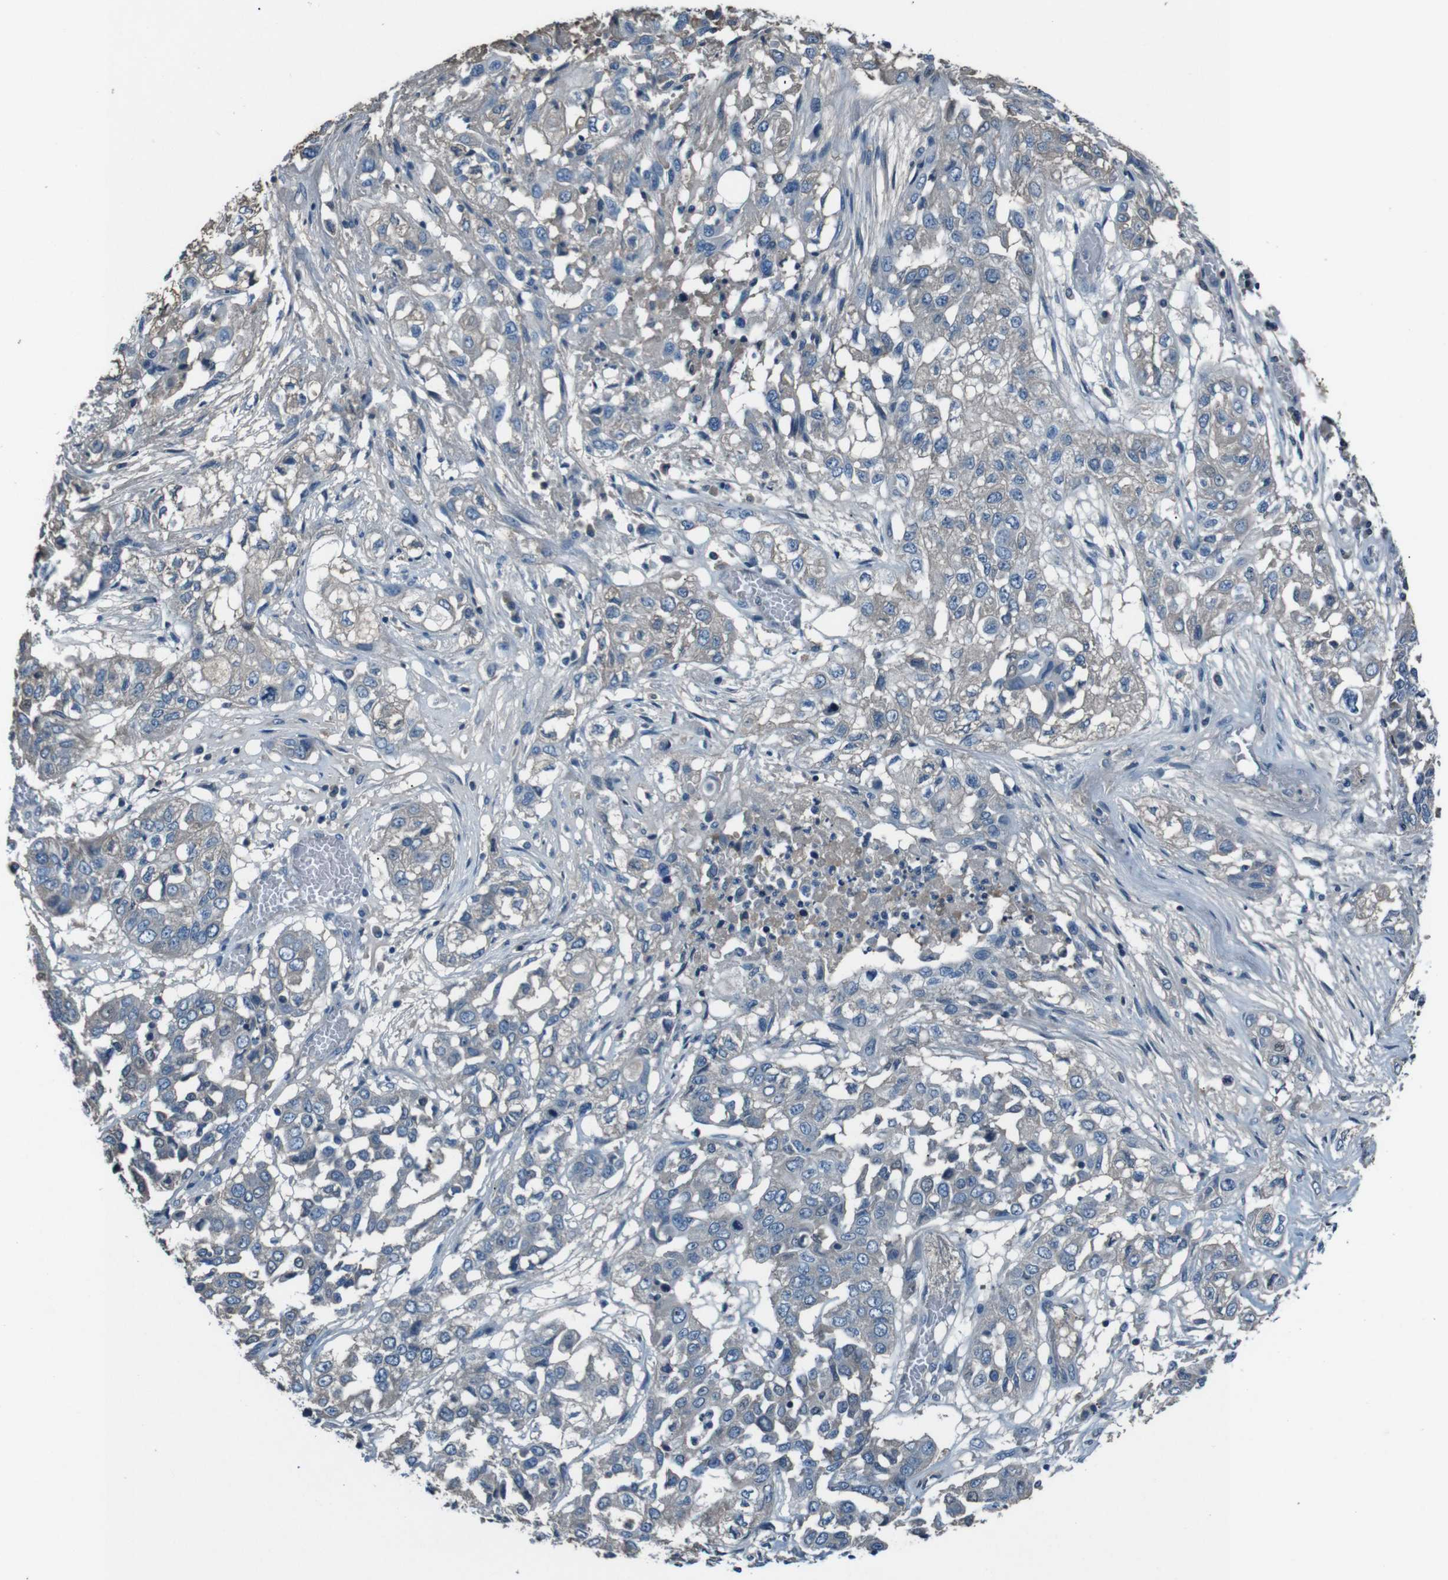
{"staining": {"intensity": "weak", "quantity": "25%-75%", "location": "cytoplasmic/membranous"}, "tissue": "lung cancer", "cell_type": "Tumor cells", "image_type": "cancer", "snomed": [{"axis": "morphology", "description": "Squamous cell carcinoma, NOS"}, {"axis": "topography", "description": "Lung"}], "caption": "The photomicrograph shows staining of lung squamous cell carcinoma, revealing weak cytoplasmic/membranous protein staining (brown color) within tumor cells.", "gene": "LEP", "patient": {"sex": "male", "age": 71}}